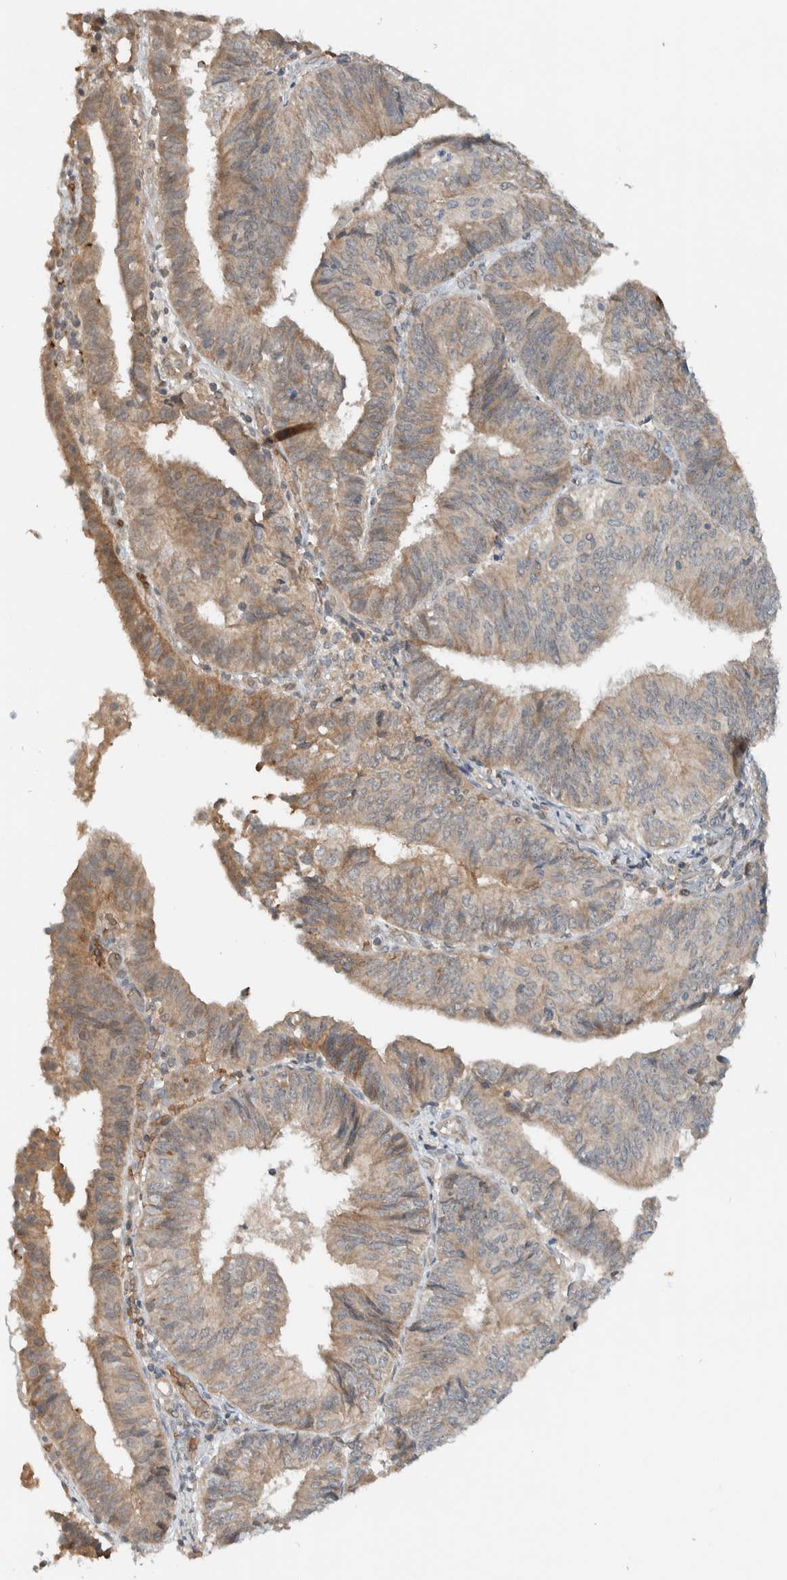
{"staining": {"intensity": "weak", "quantity": ">75%", "location": "cytoplasmic/membranous"}, "tissue": "endometrial cancer", "cell_type": "Tumor cells", "image_type": "cancer", "snomed": [{"axis": "morphology", "description": "Adenocarcinoma, NOS"}, {"axis": "topography", "description": "Endometrium"}], "caption": "Immunohistochemistry micrograph of adenocarcinoma (endometrial) stained for a protein (brown), which reveals low levels of weak cytoplasmic/membranous positivity in approximately >75% of tumor cells.", "gene": "ARMC7", "patient": {"sex": "female", "age": 58}}